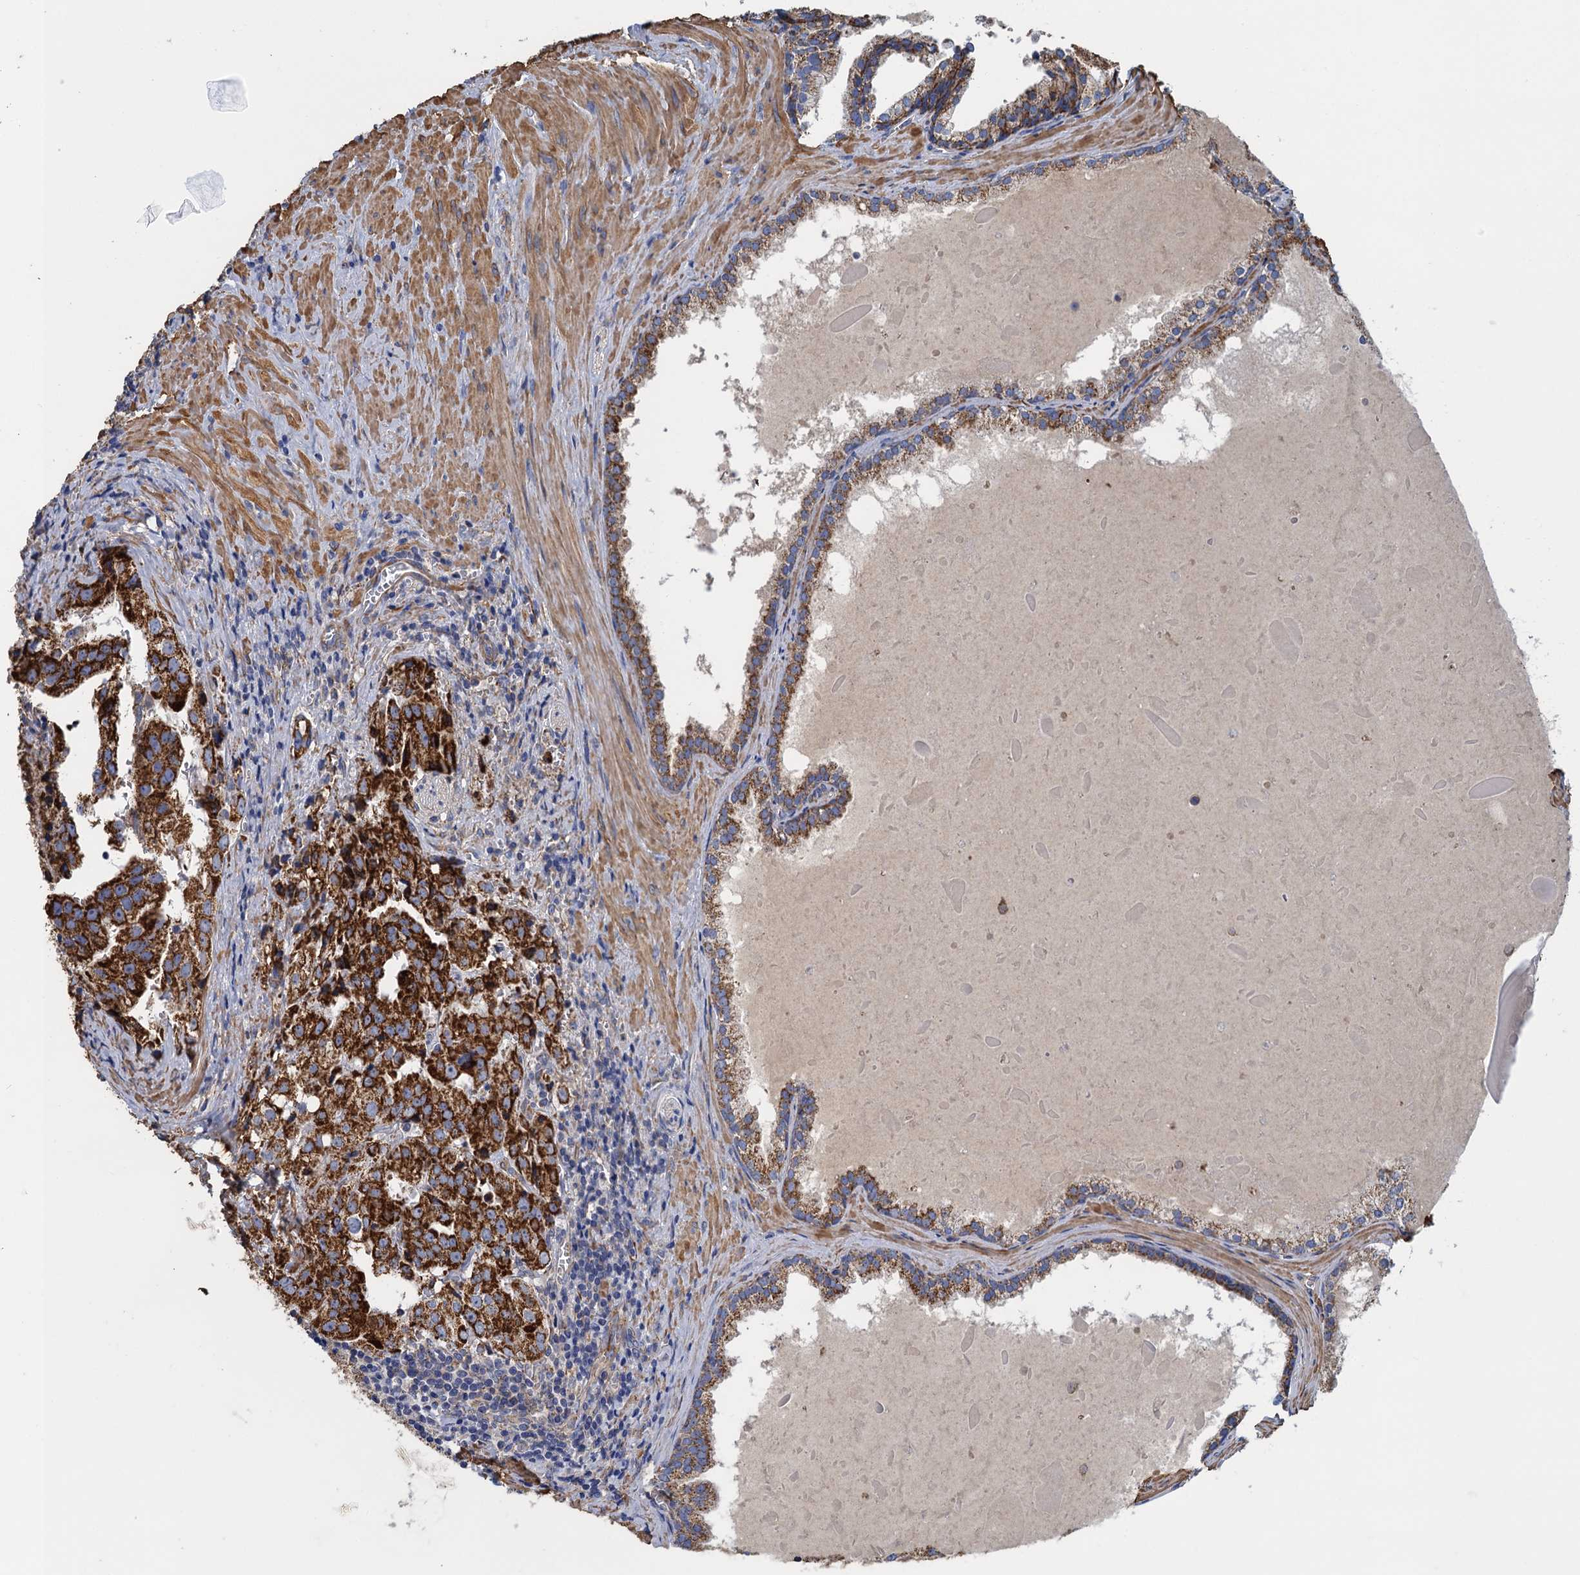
{"staining": {"intensity": "strong", "quantity": ">75%", "location": "cytoplasmic/membranous"}, "tissue": "prostate cancer", "cell_type": "Tumor cells", "image_type": "cancer", "snomed": [{"axis": "morphology", "description": "Adenocarcinoma, High grade"}, {"axis": "topography", "description": "Prostate"}], "caption": "Immunohistochemistry (DAB (3,3'-diaminobenzidine)) staining of human prostate cancer (adenocarcinoma (high-grade)) shows strong cytoplasmic/membranous protein positivity in approximately >75% of tumor cells.", "gene": "GCSH", "patient": {"sex": "male", "age": 68}}